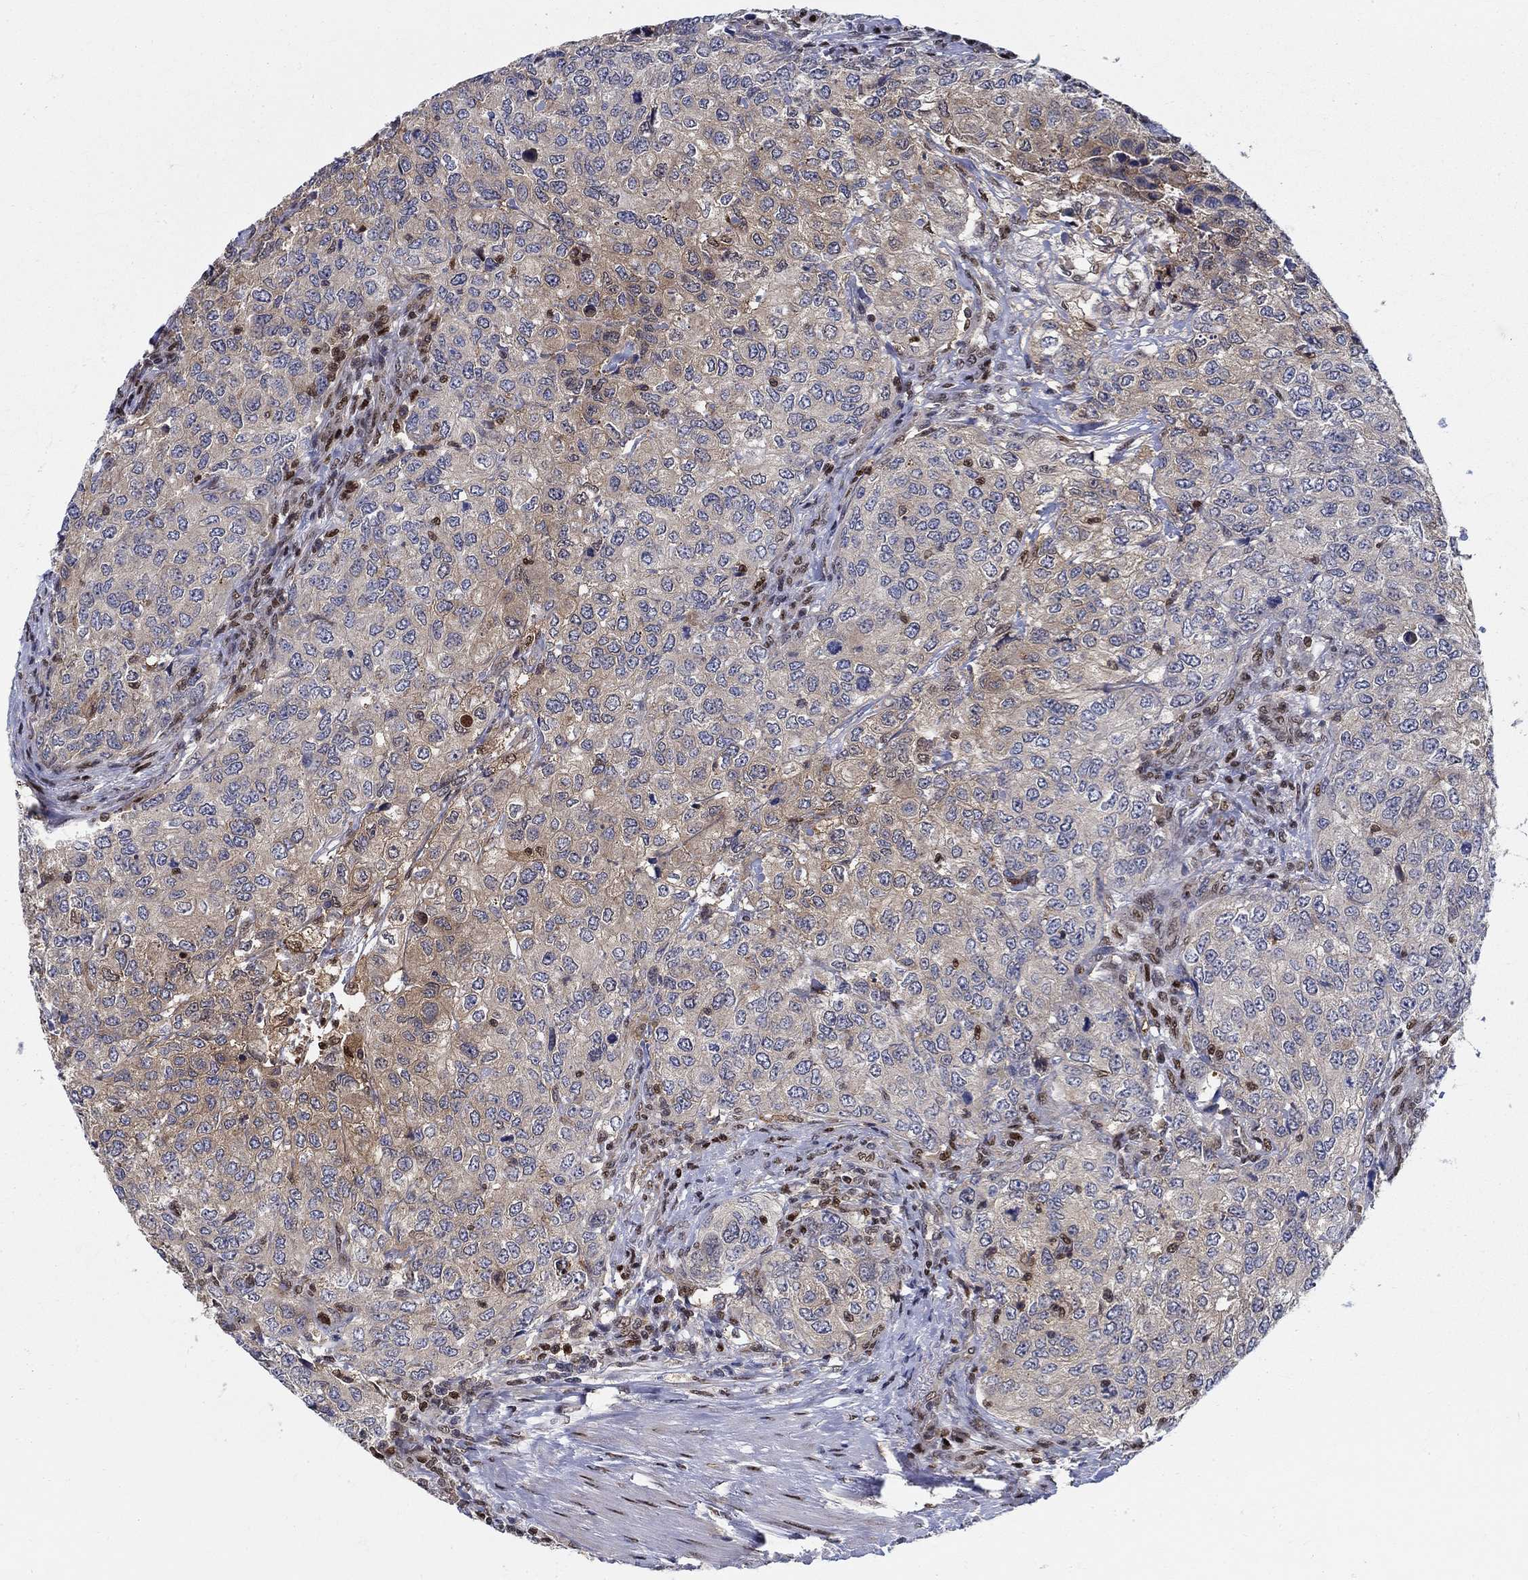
{"staining": {"intensity": "weak", "quantity": "<25%", "location": "cytoplasmic/membranous"}, "tissue": "urothelial cancer", "cell_type": "Tumor cells", "image_type": "cancer", "snomed": [{"axis": "morphology", "description": "Urothelial carcinoma, High grade"}, {"axis": "topography", "description": "Urinary bladder"}], "caption": "High magnification brightfield microscopy of urothelial carcinoma (high-grade) stained with DAB (brown) and counterstained with hematoxylin (blue): tumor cells show no significant expression.", "gene": "ZNF594", "patient": {"sex": "female", "age": 78}}